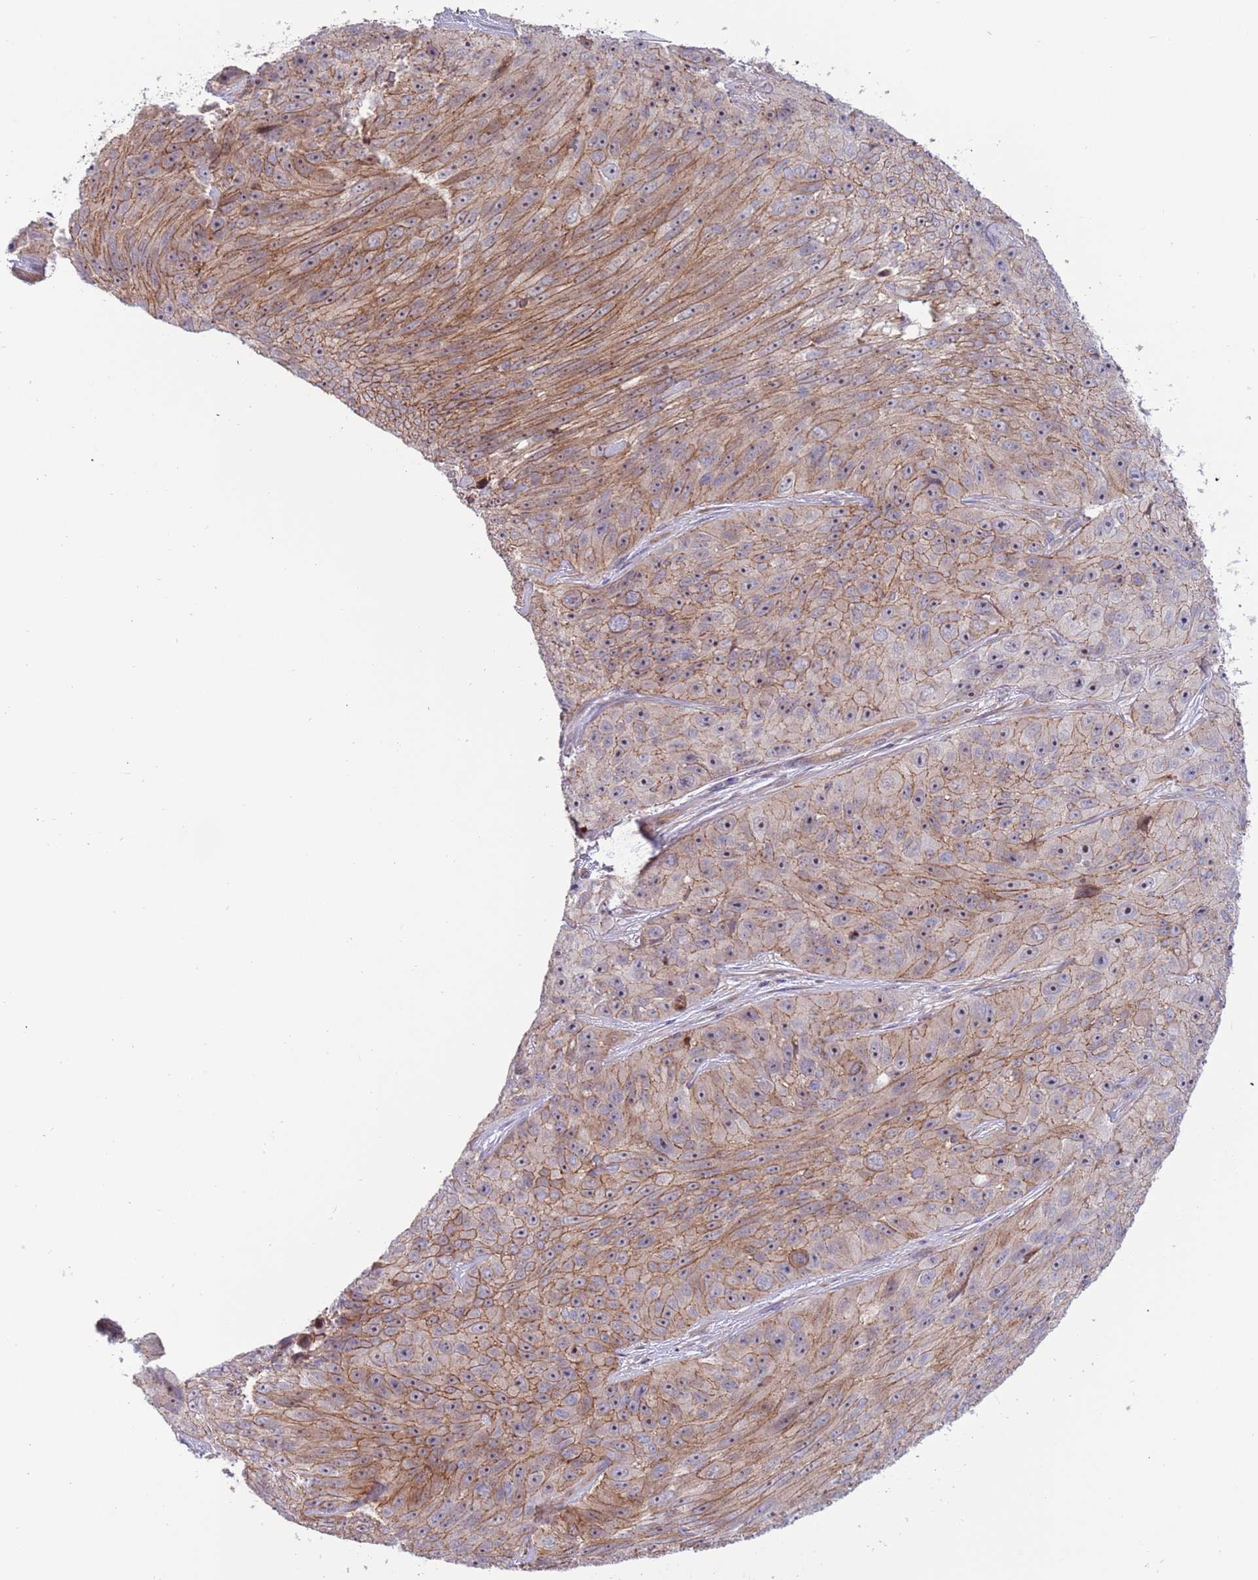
{"staining": {"intensity": "moderate", "quantity": ">75%", "location": "cytoplasmic/membranous"}, "tissue": "skin cancer", "cell_type": "Tumor cells", "image_type": "cancer", "snomed": [{"axis": "morphology", "description": "Squamous cell carcinoma, NOS"}, {"axis": "topography", "description": "Skin"}], "caption": "Moderate cytoplasmic/membranous staining is appreciated in approximately >75% of tumor cells in squamous cell carcinoma (skin).", "gene": "ITGB6", "patient": {"sex": "female", "age": 87}}